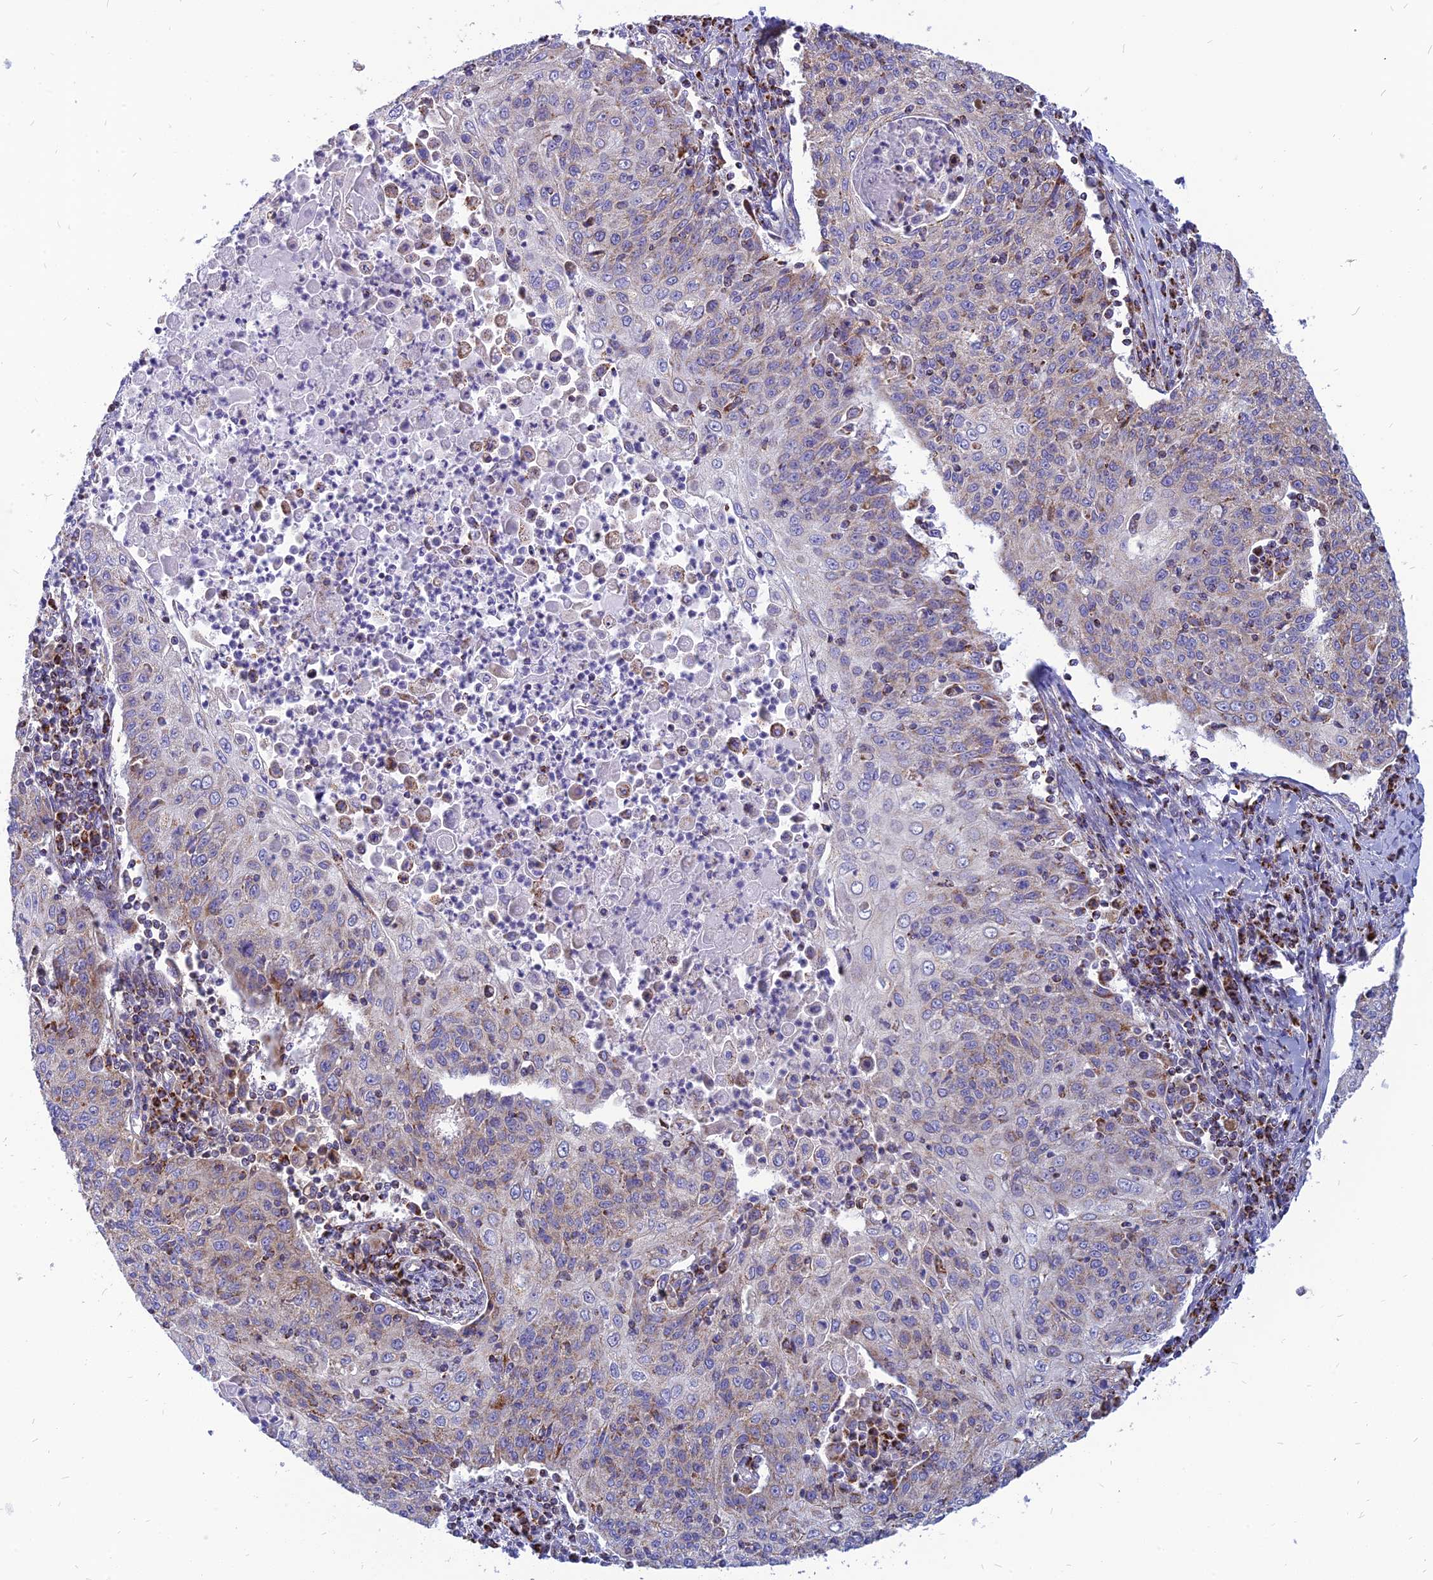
{"staining": {"intensity": "weak", "quantity": "<25%", "location": "cytoplasmic/membranous"}, "tissue": "cervical cancer", "cell_type": "Tumor cells", "image_type": "cancer", "snomed": [{"axis": "morphology", "description": "Squamous cell carcinoma, NOS"}, {"axis": "topography", "description": "Cervix"}], "caption": "Immunohistochemistry (IHC) histopathology image of squamous cell carcinoma (cervical) stained for a protein (brown), which displays no expression in tumor cells. (Stains: DAB (3,3'-diaminobenzidine) immunohistochemistry (IHC) with hematoxylin counter stain, Microscopy: brightfield microscopy at high magnification).", "gene": "PACC1", "patient": {"sex": "female", "age": 48}}